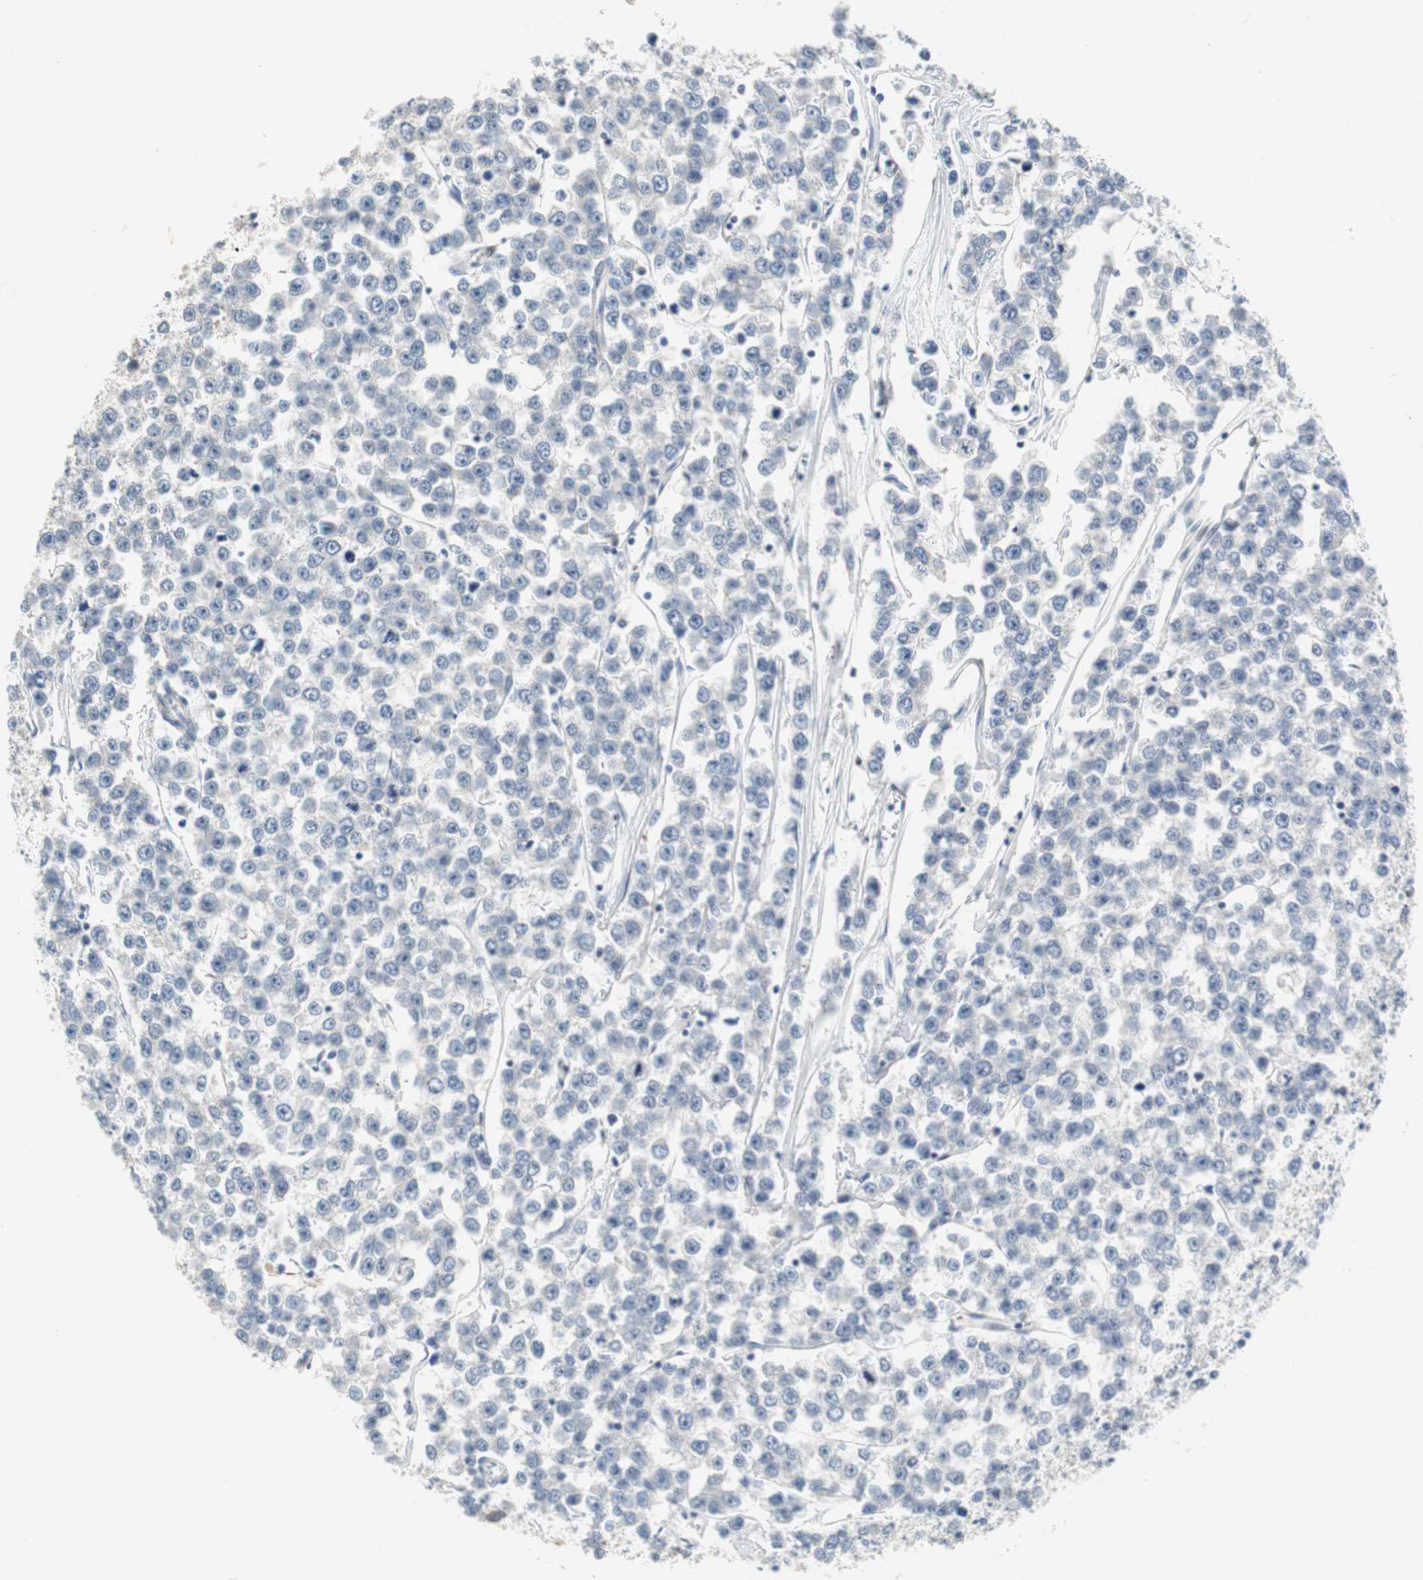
{"staining": {"intensity": "negative", "quantity": "none", "location": "none"}, "tissue": "testis cancer", "cell_type": "Tumor cells", "image_type": "cancer", "snomed": [{"axis": "morphology", "description": "Seminoma, NOS"}, {"axis": "morphology", "description": "Carcinoma, Embryonal, NOS"}, {"axis": "topography", "description": "Testis"}], "caption": "This micrograph is of testis cancer stained with immunohistochemistry (IHC) to label a protein in brown with the nuclei are counter-stained blue. There is no positivity in tumor cells.", "gene": "MUC7", "patient": {"sex": "male", "age": 52}}